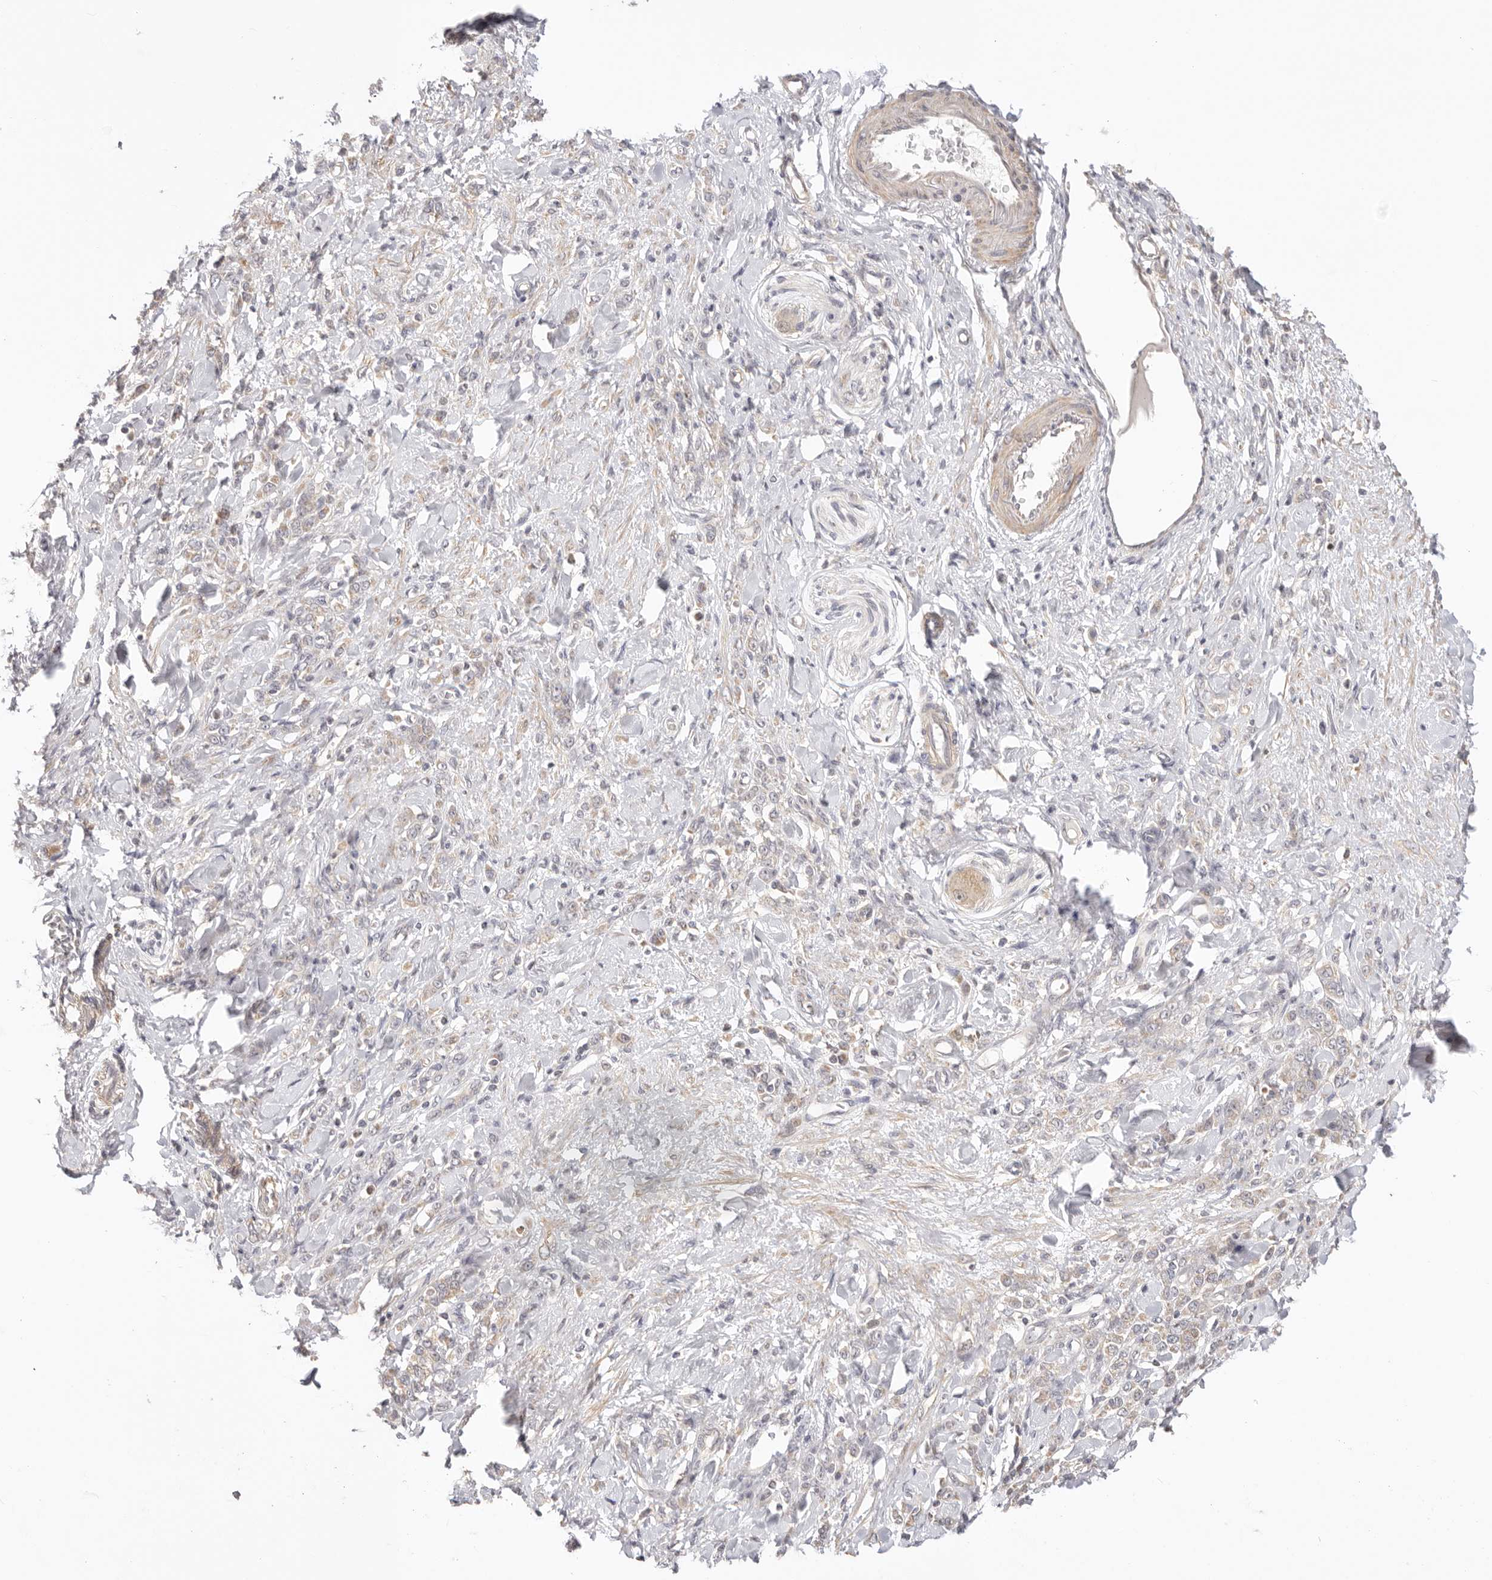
{"staining": {"intensity": "weak", "quantity": "<25%", "location": "cytoplasmic/membranous"}, "tissue": "stomach cancer", "cell_type": "Tumor cells", "image_type": "cancer", "snomed": [{"axis": "morphology", "description": "Normal tissue, NOS"}, {"axis": "morphology", "description": "Adenocarcinoma, NOS"}, {"axis": "topography", "description": "Stomach"}], "caption": "Human stomach cancer (adenocarcinoma) stained for a protein using immunohistochemistry (IHC) displays no staining in tumor cells.", "gene": "KCMF1", "patient": {"sex": "male", "age": 82}}